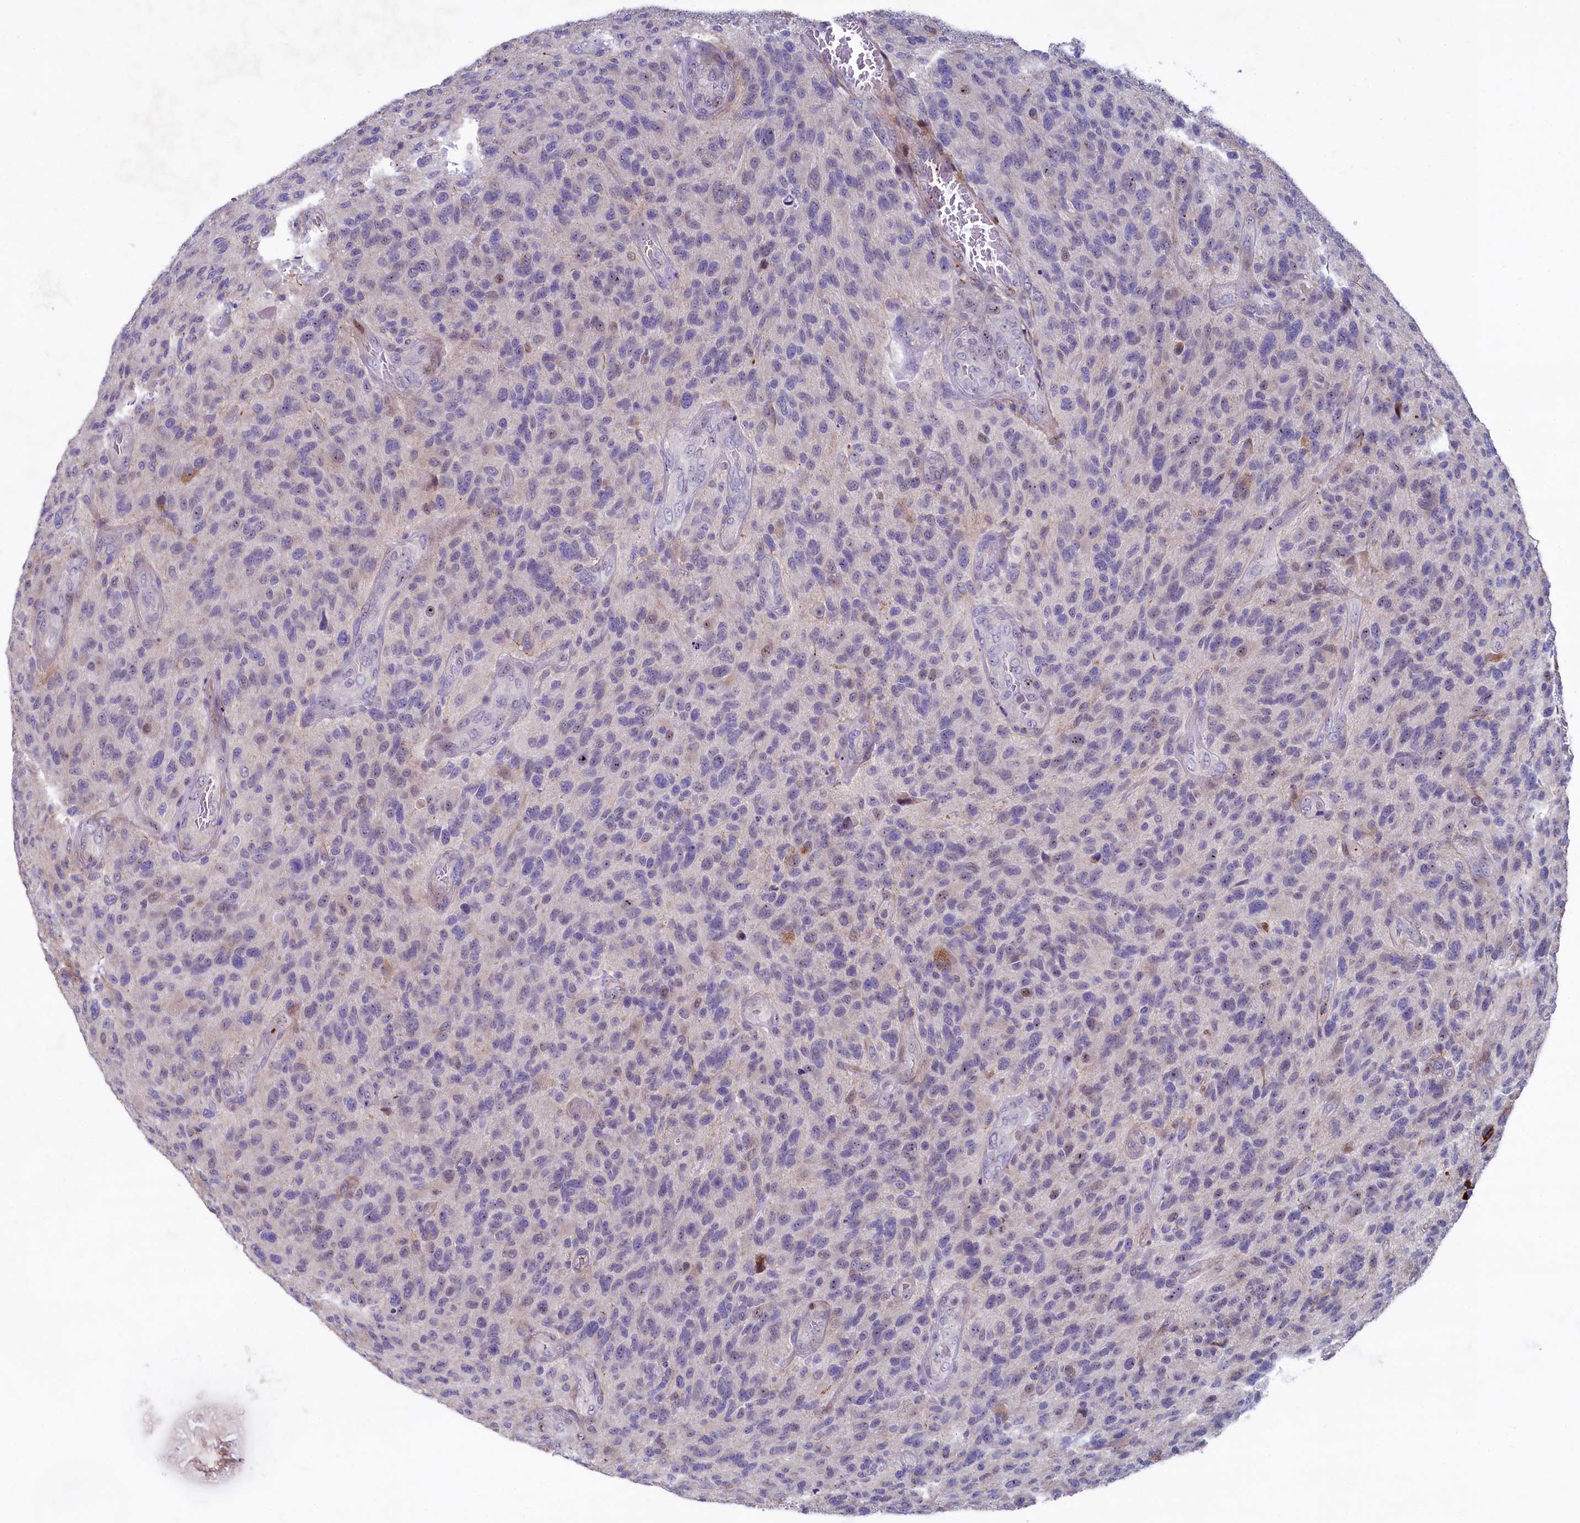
{"staining": {"intensity": "negative", "quantity": "none", "location": "none"}, "tissue": "glioma", "cell_type": "Tumor cells", "image_type": "cancer", "snomed": [{"axis": "morphology", "description": "Glioma, malignant, High grade"}, {"axis": "topography", "description": "Brain"}], "caption": "High-grade glioma (malignant) was stained to show a protein in brown. There is no significant positivity in tumor cells.", "gene": "ASXL3", "patient": {"sex": "male", "age": 47}}